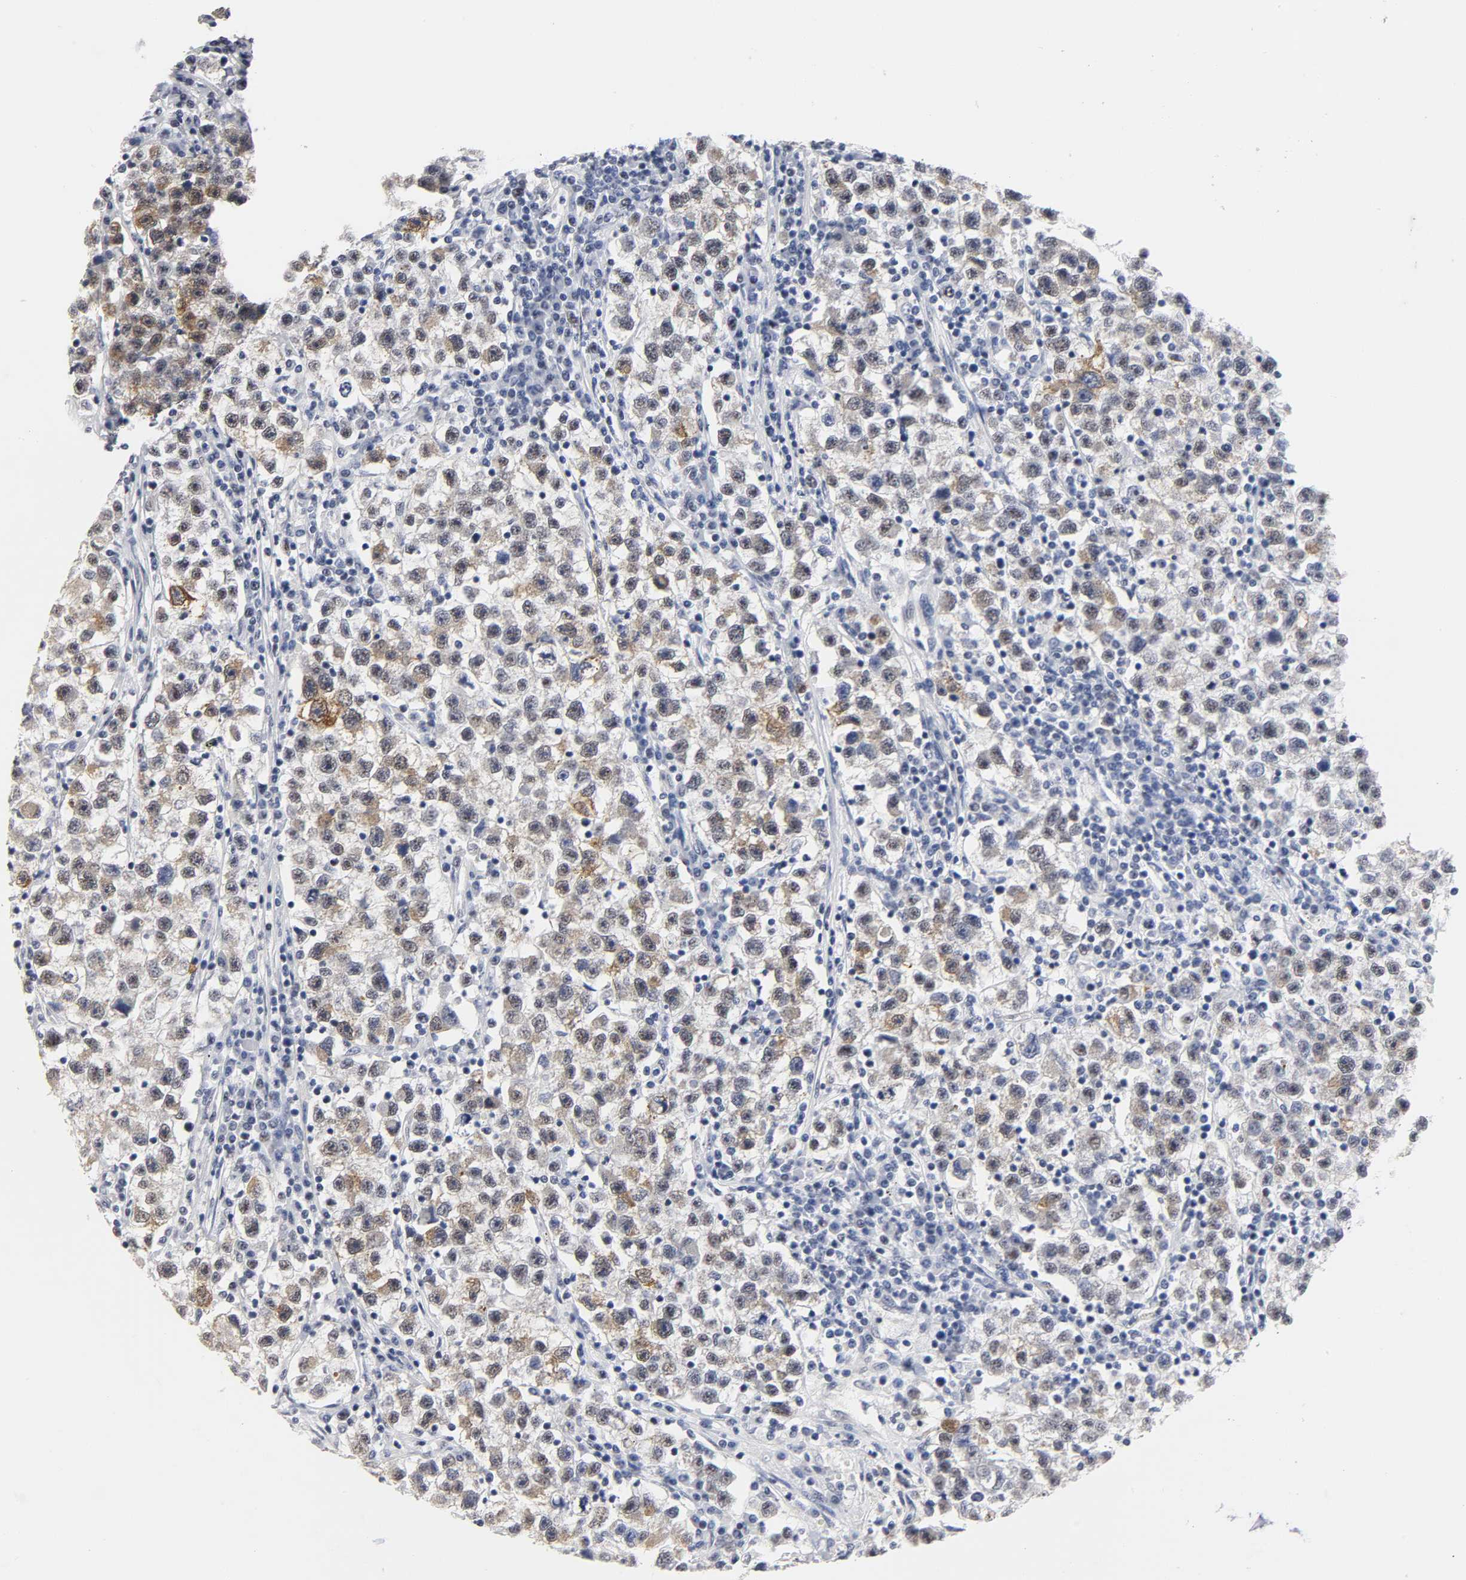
{"staining": {"intensity": "moderate", "quantity": "<25%", "location": "cytoplasmic/membranous,nuclear"}, "tissue": "testis cancer", "cell_type": "Tumor cells", "image_type": "cancer", "snomed": [{"axis": "morphology", "description": "Seminoma, NOS"}, {"axis": "topography", "description": "Testis"}], "caption": "The immunohistochemical stain labels moderate cytoplasmic/membranous and nuclear staining in tumor cells of testis cancer tissue. Ihc stains the protein in brown and the nuclei are stained blue.", "gene": "GRHL2", "patient": {"sex": "male", "age": 22}}